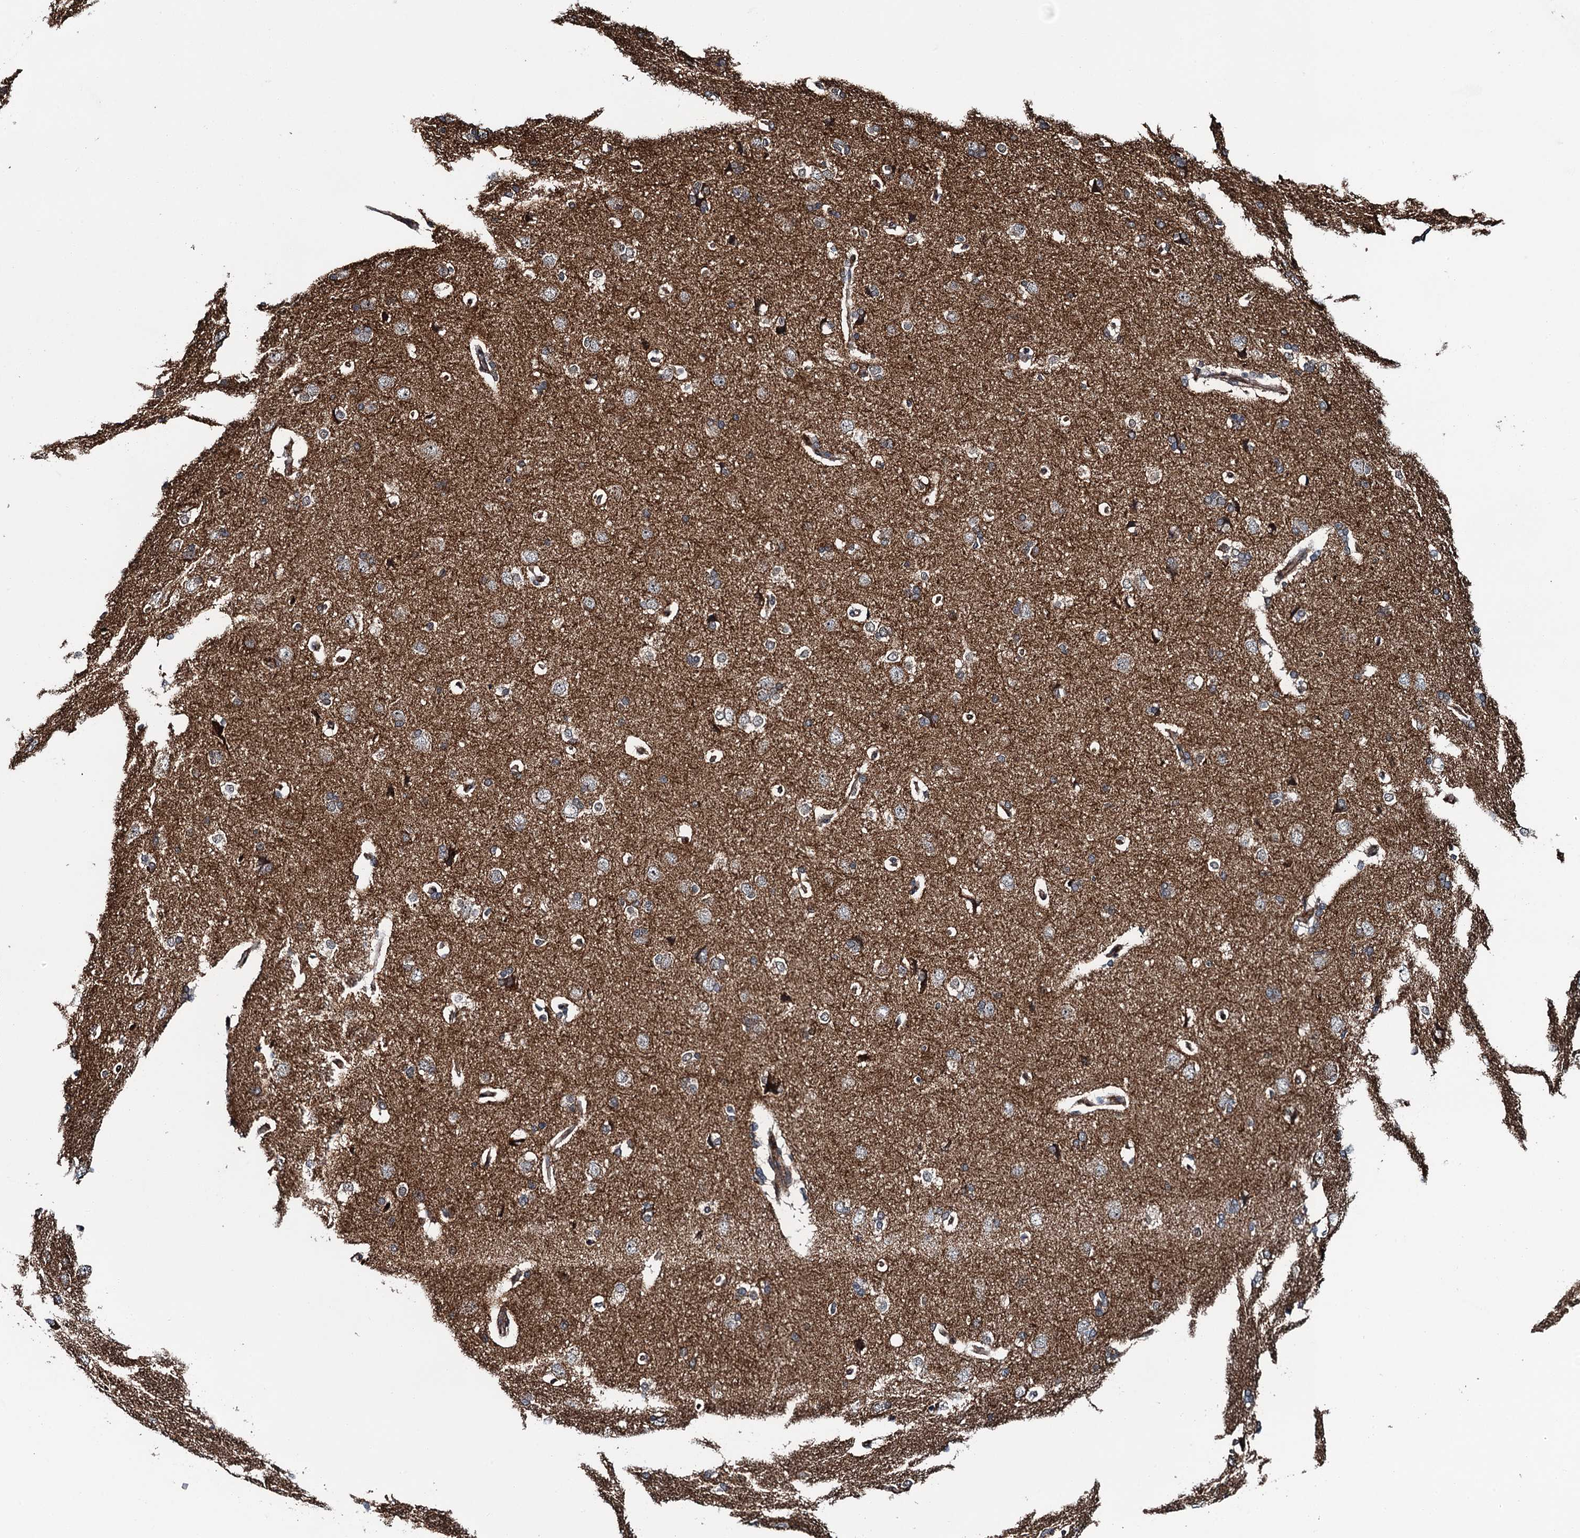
{"staining": {"intensity": "moderate", "quantity": ">75%", "location": "cytoplasmic/membranous"}, "tissue": "cerebral cortex", "cell_type": "Endothelial cells", "image_type": "normal", "snomed": [{"axis": "morphology", "description": "Normal tissue, NOS"}, {"axis": "topography", "description": "Cerebral cortex"}], "caption": "Protein analysis of benign cerebral cortex exhibits moderate cytoplasmic/membranous positivity in about >75% of endothelial cells.", "gene": "WHAMM", "patient": {"sex": "male", "age": 62}}